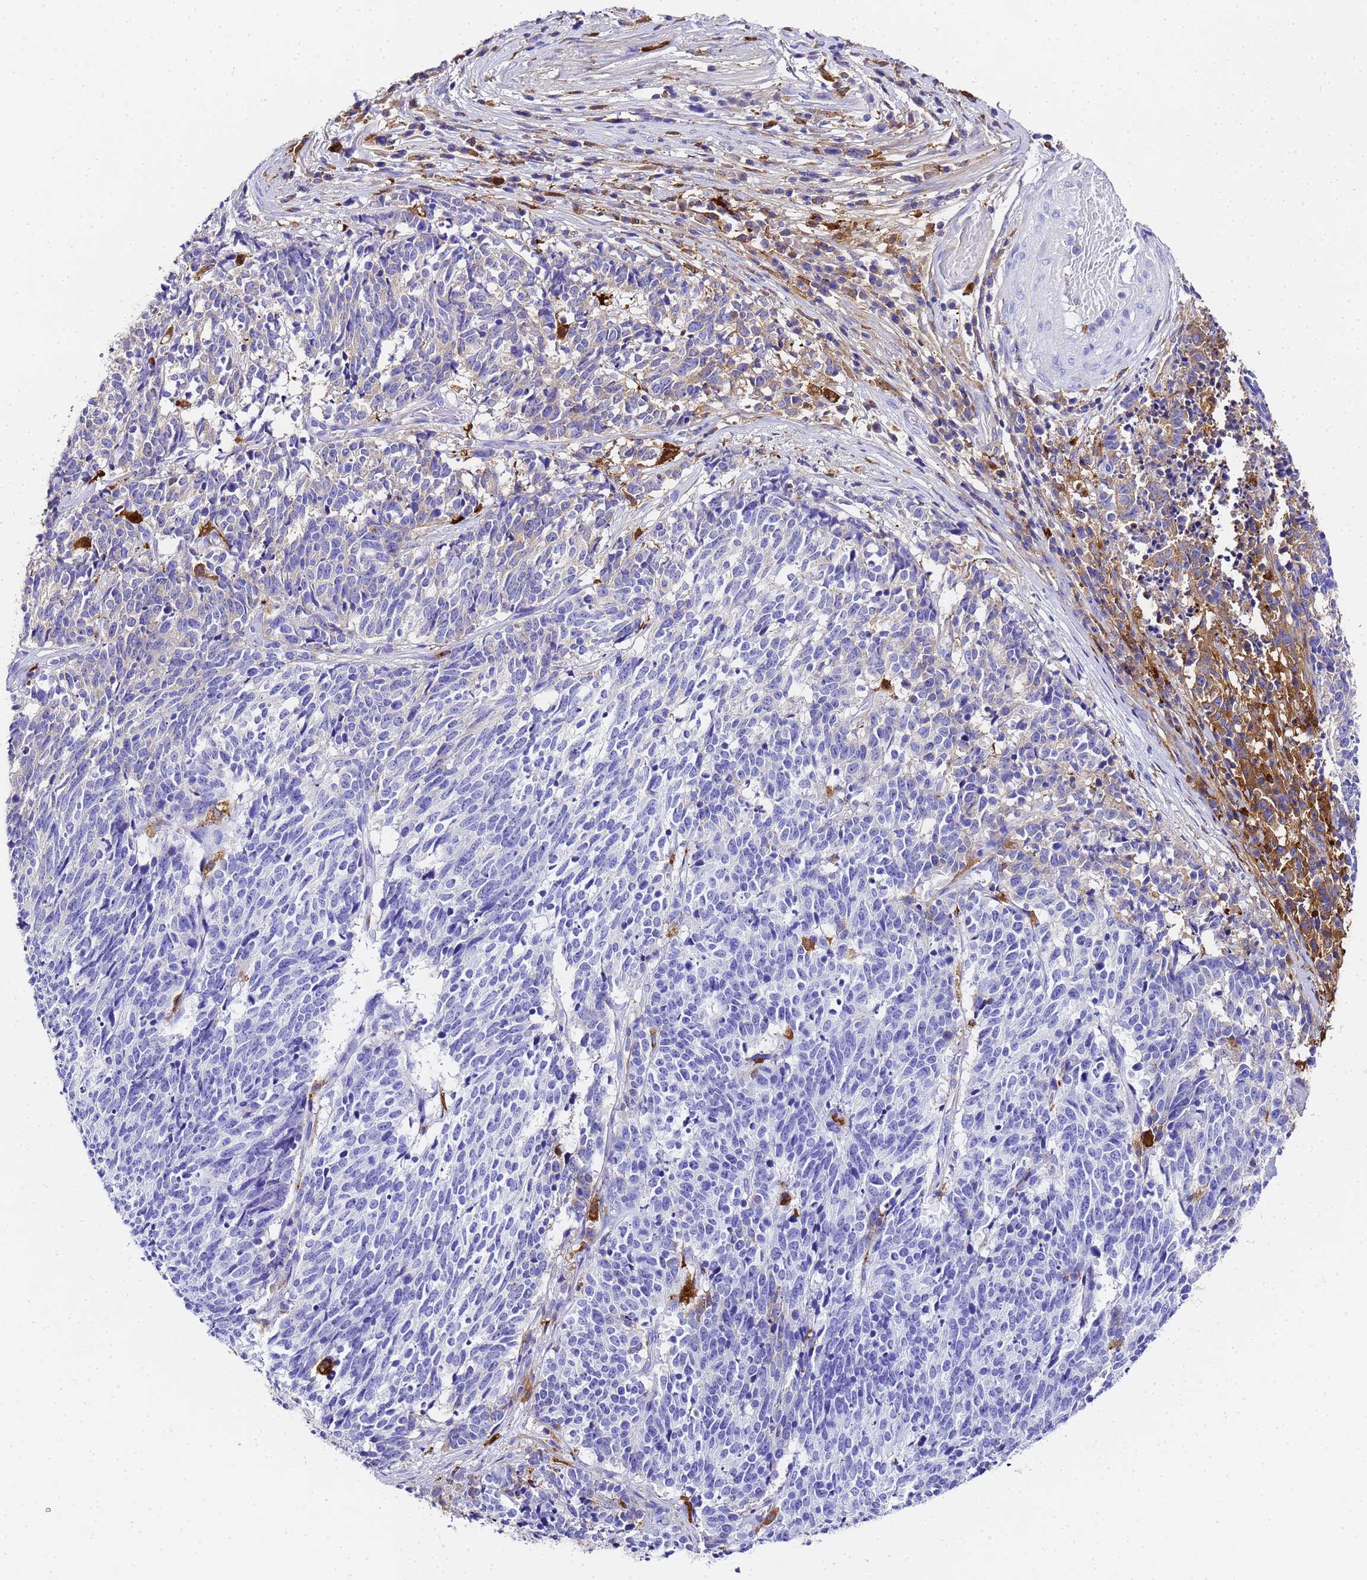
{"staining": {"intensity": "negative", "quantity": "none", "location": "none"}, "tissue": "cervical cancer", "cell_type": "Tumor cells", "image_type": "cancer", "snomed": [{"axis": "morphology", "description": "Squamous cell carcinoma, NOS"}, {"axis": "topography", "description": "Cervix"}], "caption": "A high-resolution photomicrograph shows IHC staining of cervical cancer, which shows no significant expression in tumor cells.", "gene": "FTL", "patient": {"sex": "female", "age": 29}}